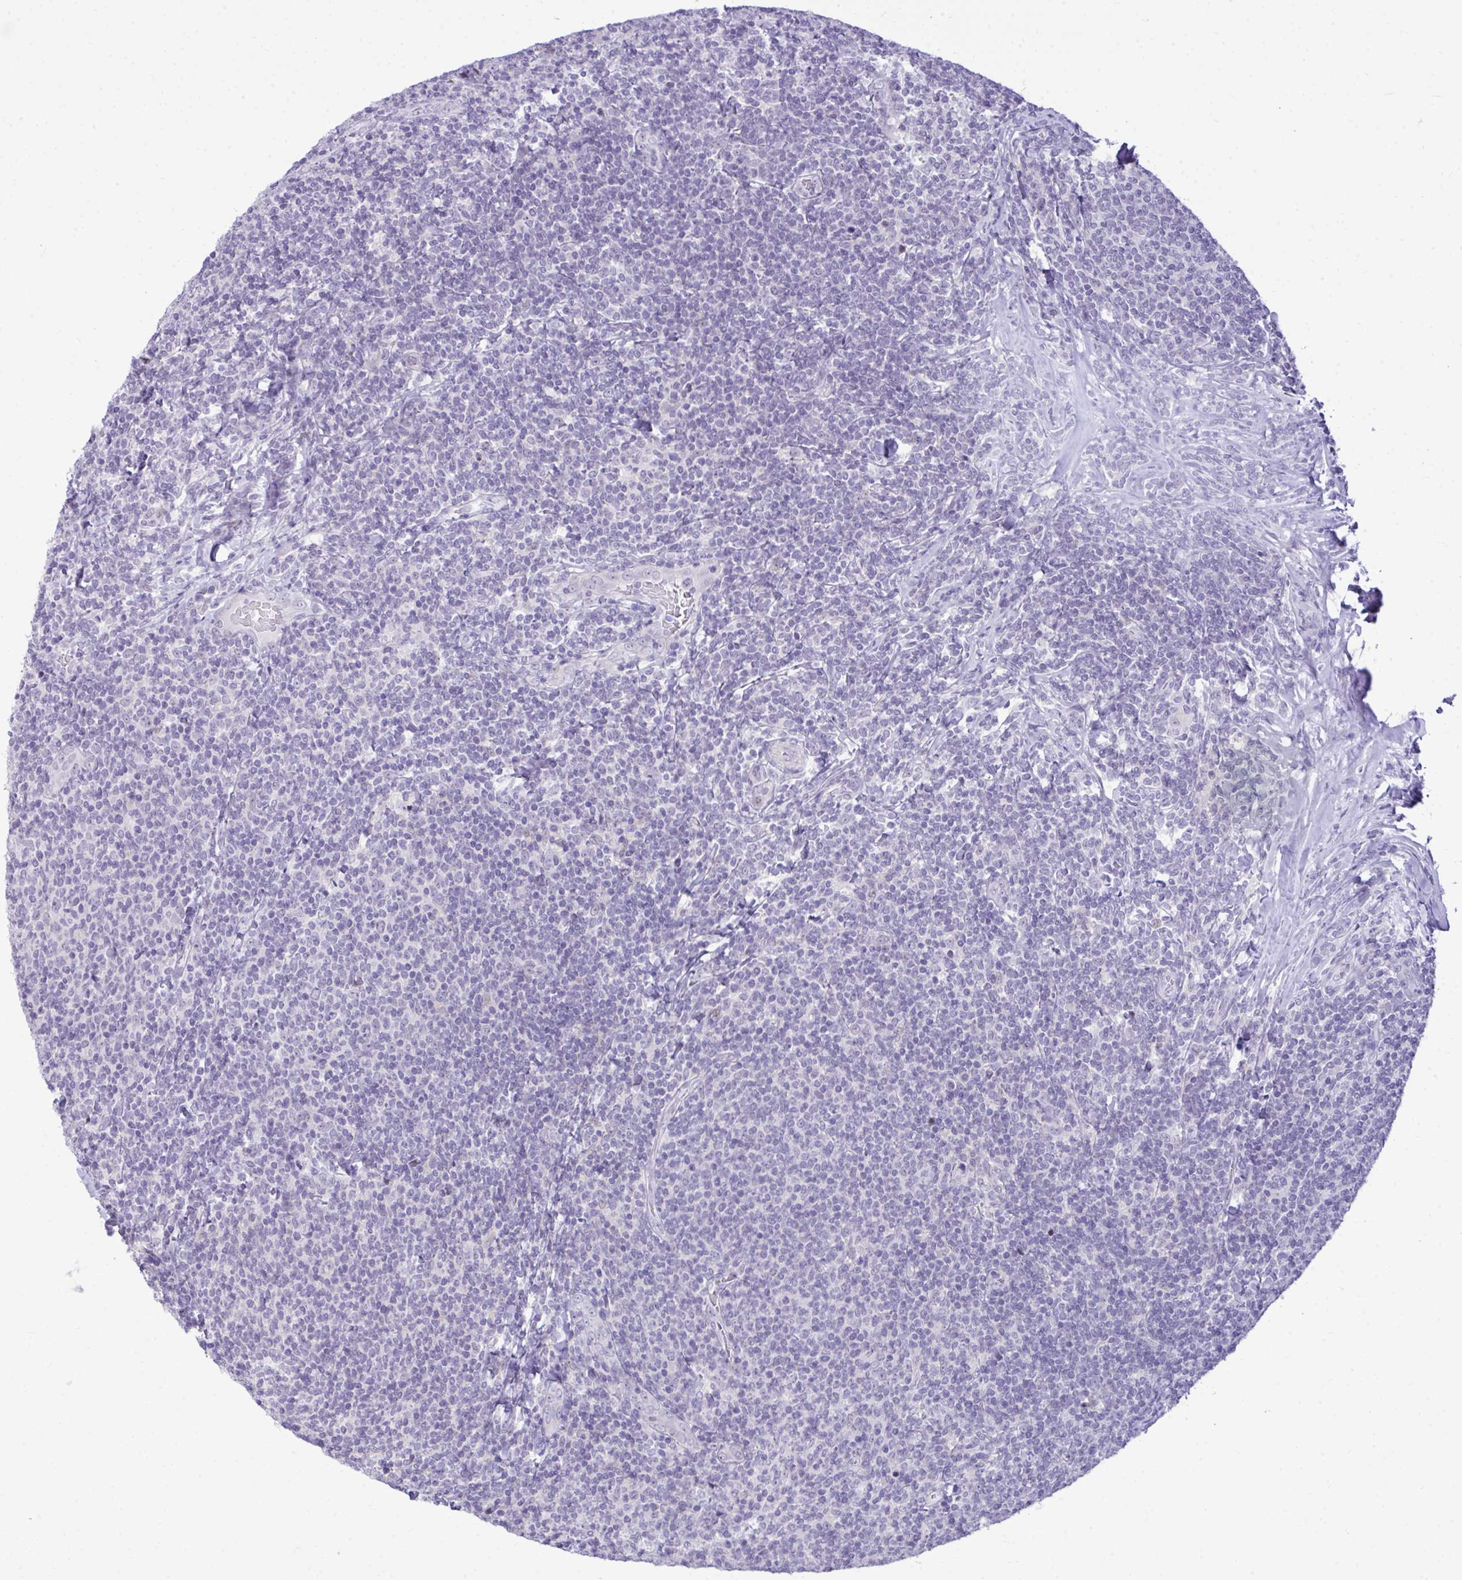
{"staining": {"intensity": "negative", "quantity": "none", "location": "none"}, "tissue": "lymphoma", "cell_type": "Tumor cells", "image_type": "cancer", "snomed": [{"axis": "morphology", "description": "Malignant lymphoma, non-Hodgkin's type, Low grade"}, {"axis": "topography", "description": "Lymph node"}], "caption": "High magnification brightfield microscopy of low-grade malignant lymphoma, non-Hodgkin's type stained with DAB (3,3'-diaminobenzidine) (brown) and counterstained with hematoxylin (blue): tumor cells show no significant positivity. Brightfield microscopy of IHC stained with DAB (3,3'-diaminobenzidine) (brown) and hematoxylin (blue), captured at high magnification.", "gene": "EID3", "patient": {"sex": "male", "age": 52}}